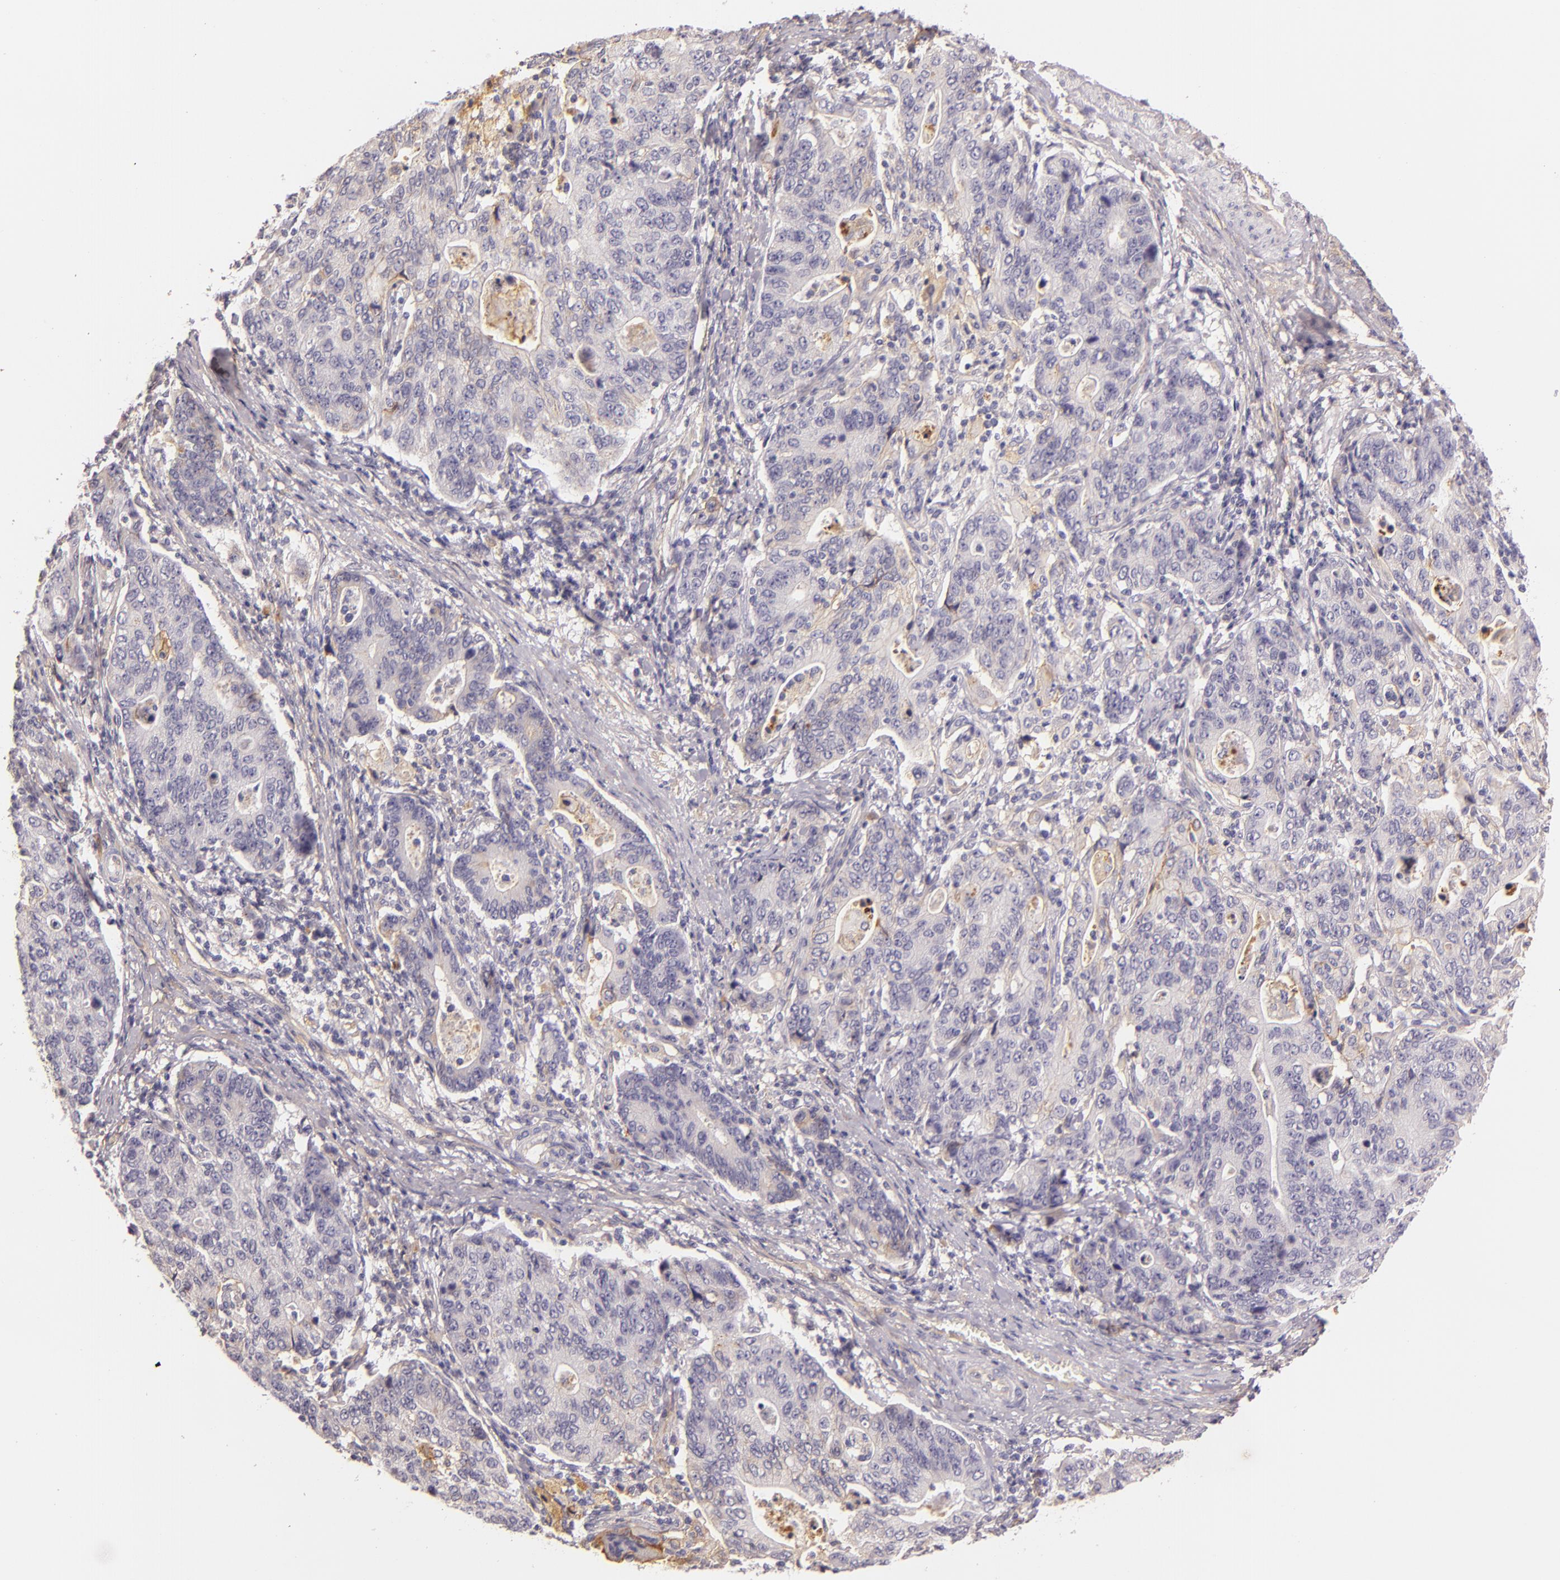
{"staining": {"intensity": "negative", "quantity": "none", "location": "none"}, "tissue": "stomach cancer", "cell_type": "Tumor cells", "image_type": "cancer", "snomed": [{"axis": "morphology", "description": "Adenocarcinoma, NOS"}, {"axis": "topography", "description": "Esophagus"}, {"axis": "topography", "description": "Stomach"}], "caption": "Immunohistochemistry of human stomach cancer reveals no positivity in tumor cells.", "gene": "CTSF", "patient": {"sex": "male", "age": 74}}